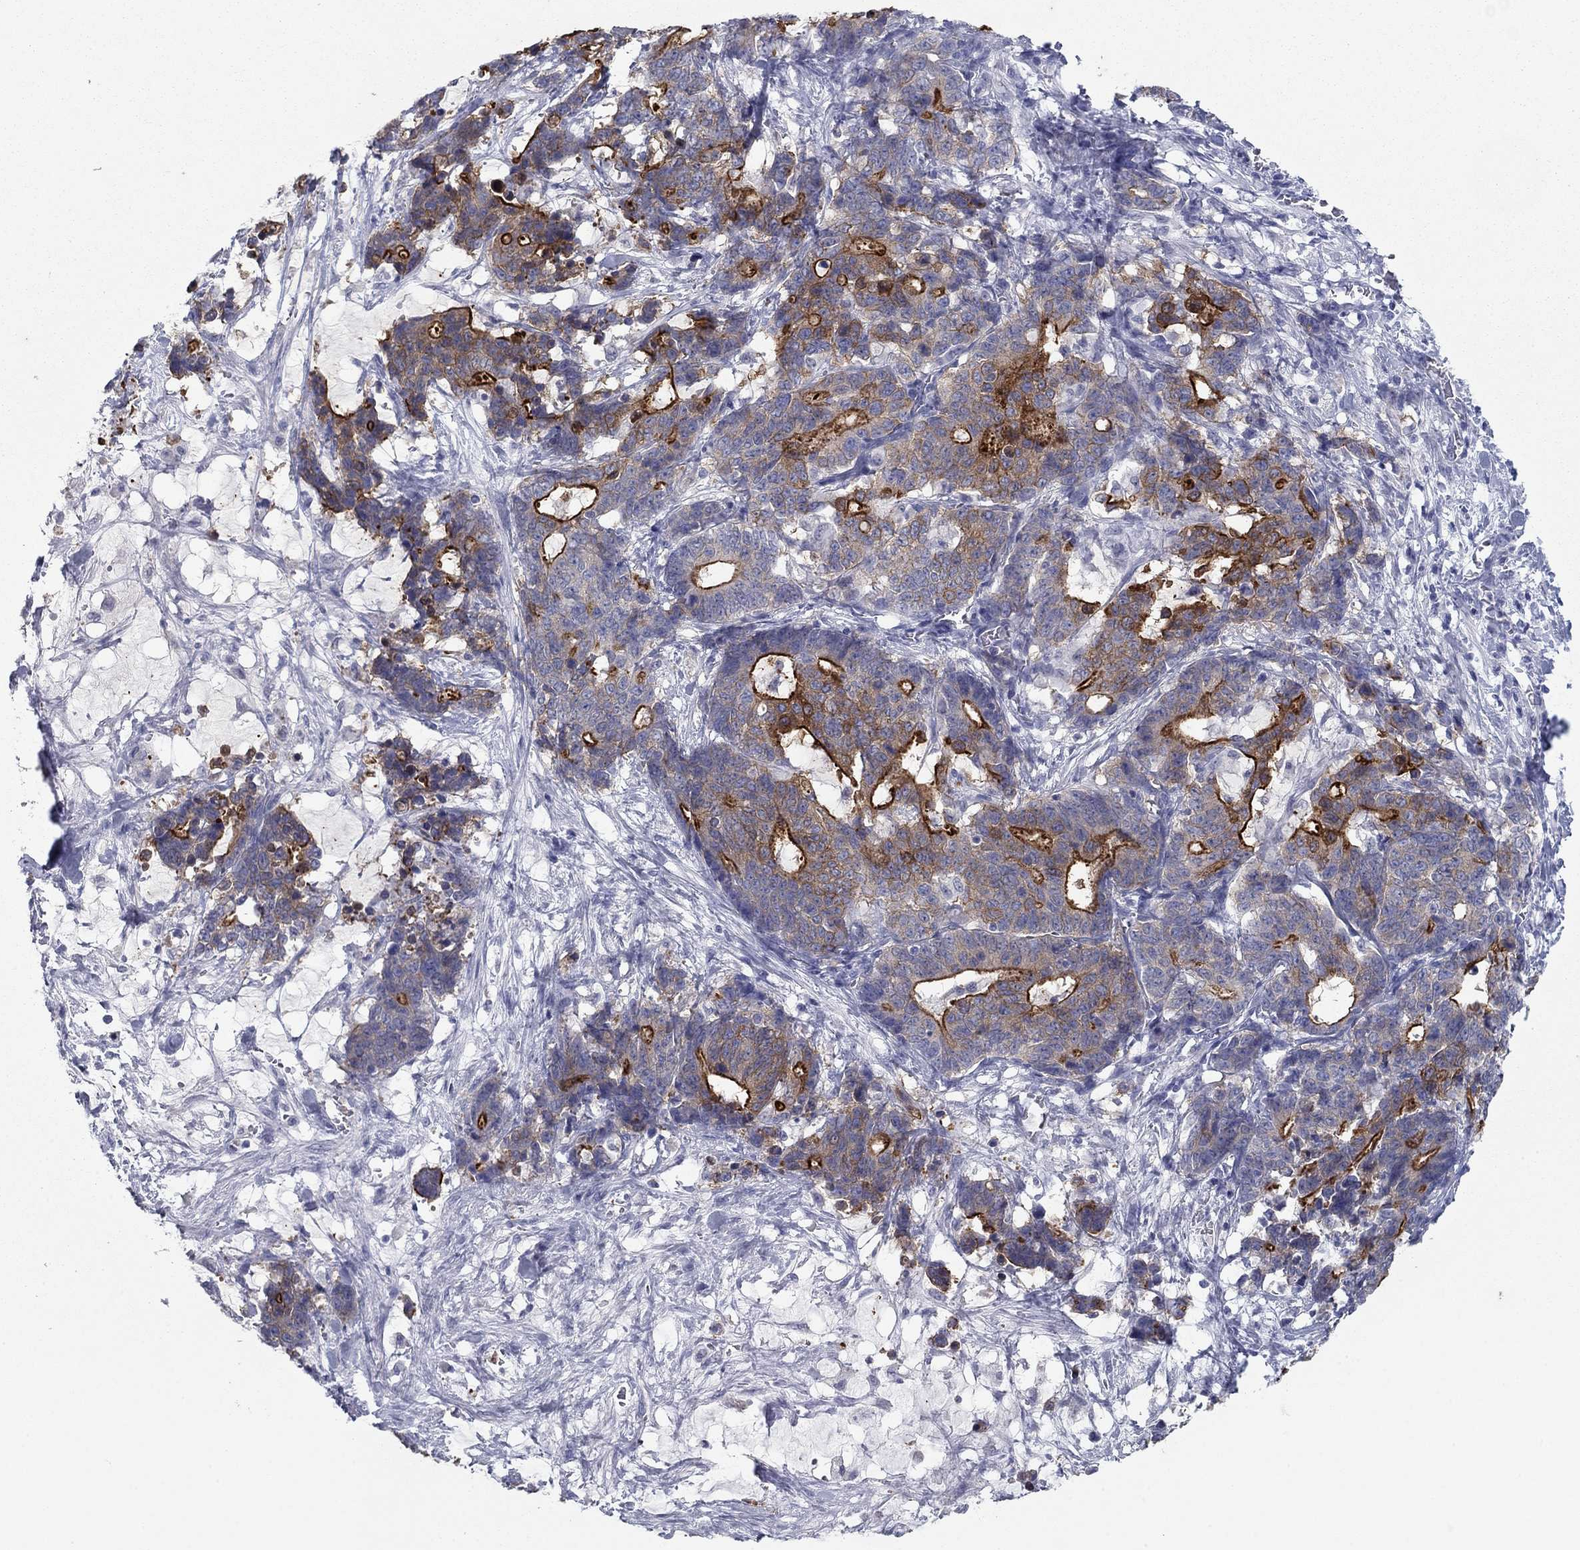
{"staining": {"intensity": "strong", "quantity": "25%-75%", "location": "cytoplasmic/membranous"}, "tissue": "stomach cancer", "cell_type": "Tumor cells", "image_type": "cancer", "snomed": [{"axis": "morphology", "description": "Normal tissue, NOS"}, {"axis": "morphology", "description": "Adenocarcinoma, NOS"}, {"axis": "topography", "description": "Stomach"}], "caption": "This is a photomicrograph of immunohistochemistry staining of stomach cancer (adenocarcinoma), which shows strong positivity in the cytoplasmic/membranous of tumor cells.", "gene": "PLS1", "patient": {"sex": "female", "age": 64}}